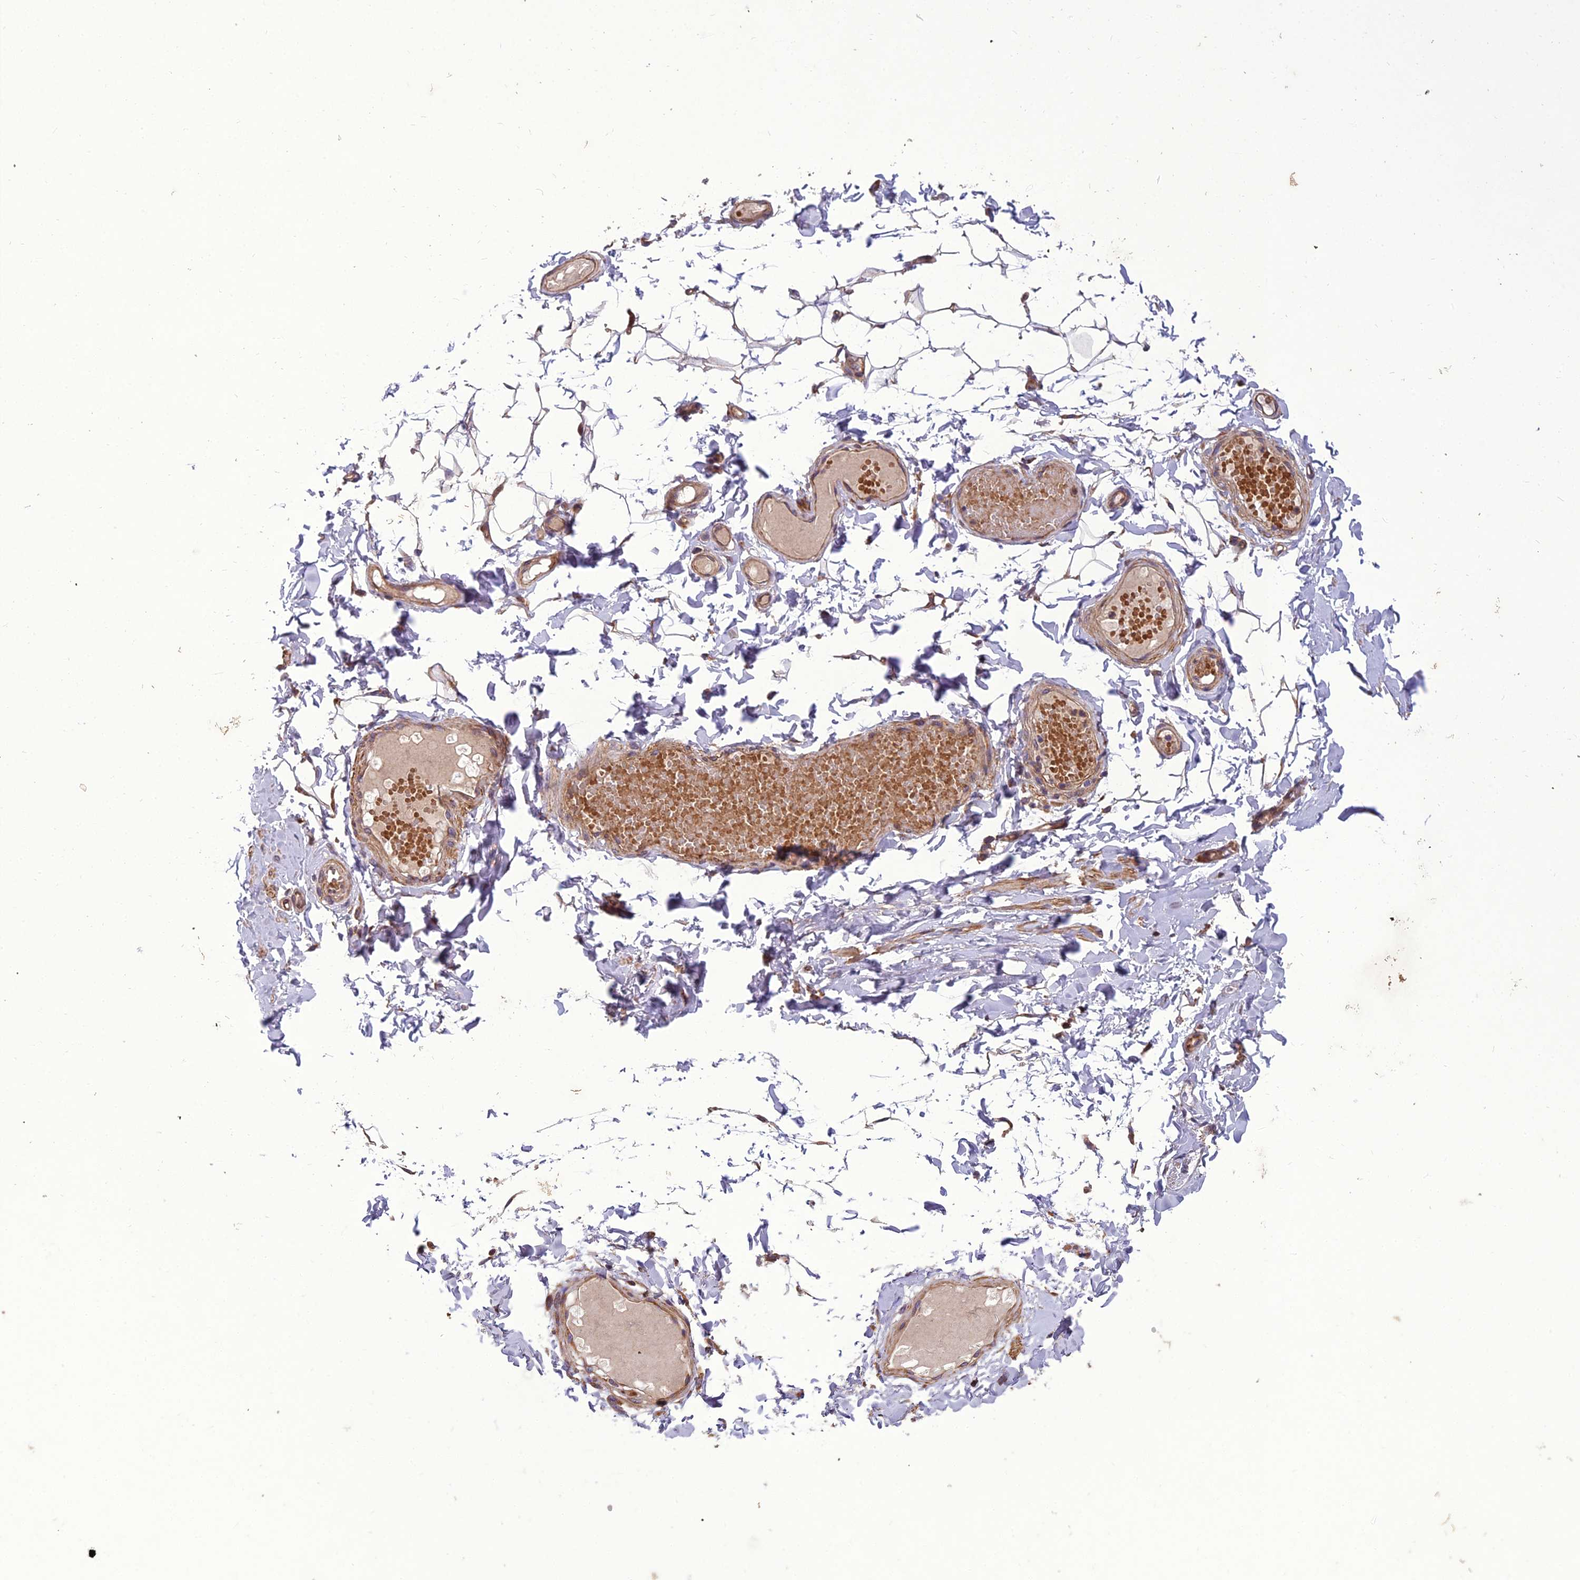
{"staining": {"intensity": "weak", "quantity": "25%-75%", "location": "cytoplasmic/membranous"}, "tissue": "adipose tissue", "cell_type": "Adipocytes", "image_type": "normal", "snomed": [{"axis": "morphology", "description": "Normal tissue, NOS"}, {"axis": "topography", "description": "Adipose tissue"}, {"axis": "topography", "description": "Vascular tissue"}, {"axis": "topography", "description": "Peripheral nerve tissue"}], "caption": "This histopathology image exhibits IHC staining of normal human adipose tissue, with low weak cytoplasmic/membranous positivity in approximately 25%-75% of adipocytes.", "gene": "CENPL", "patient": {"sex": "male", "age": 25}}